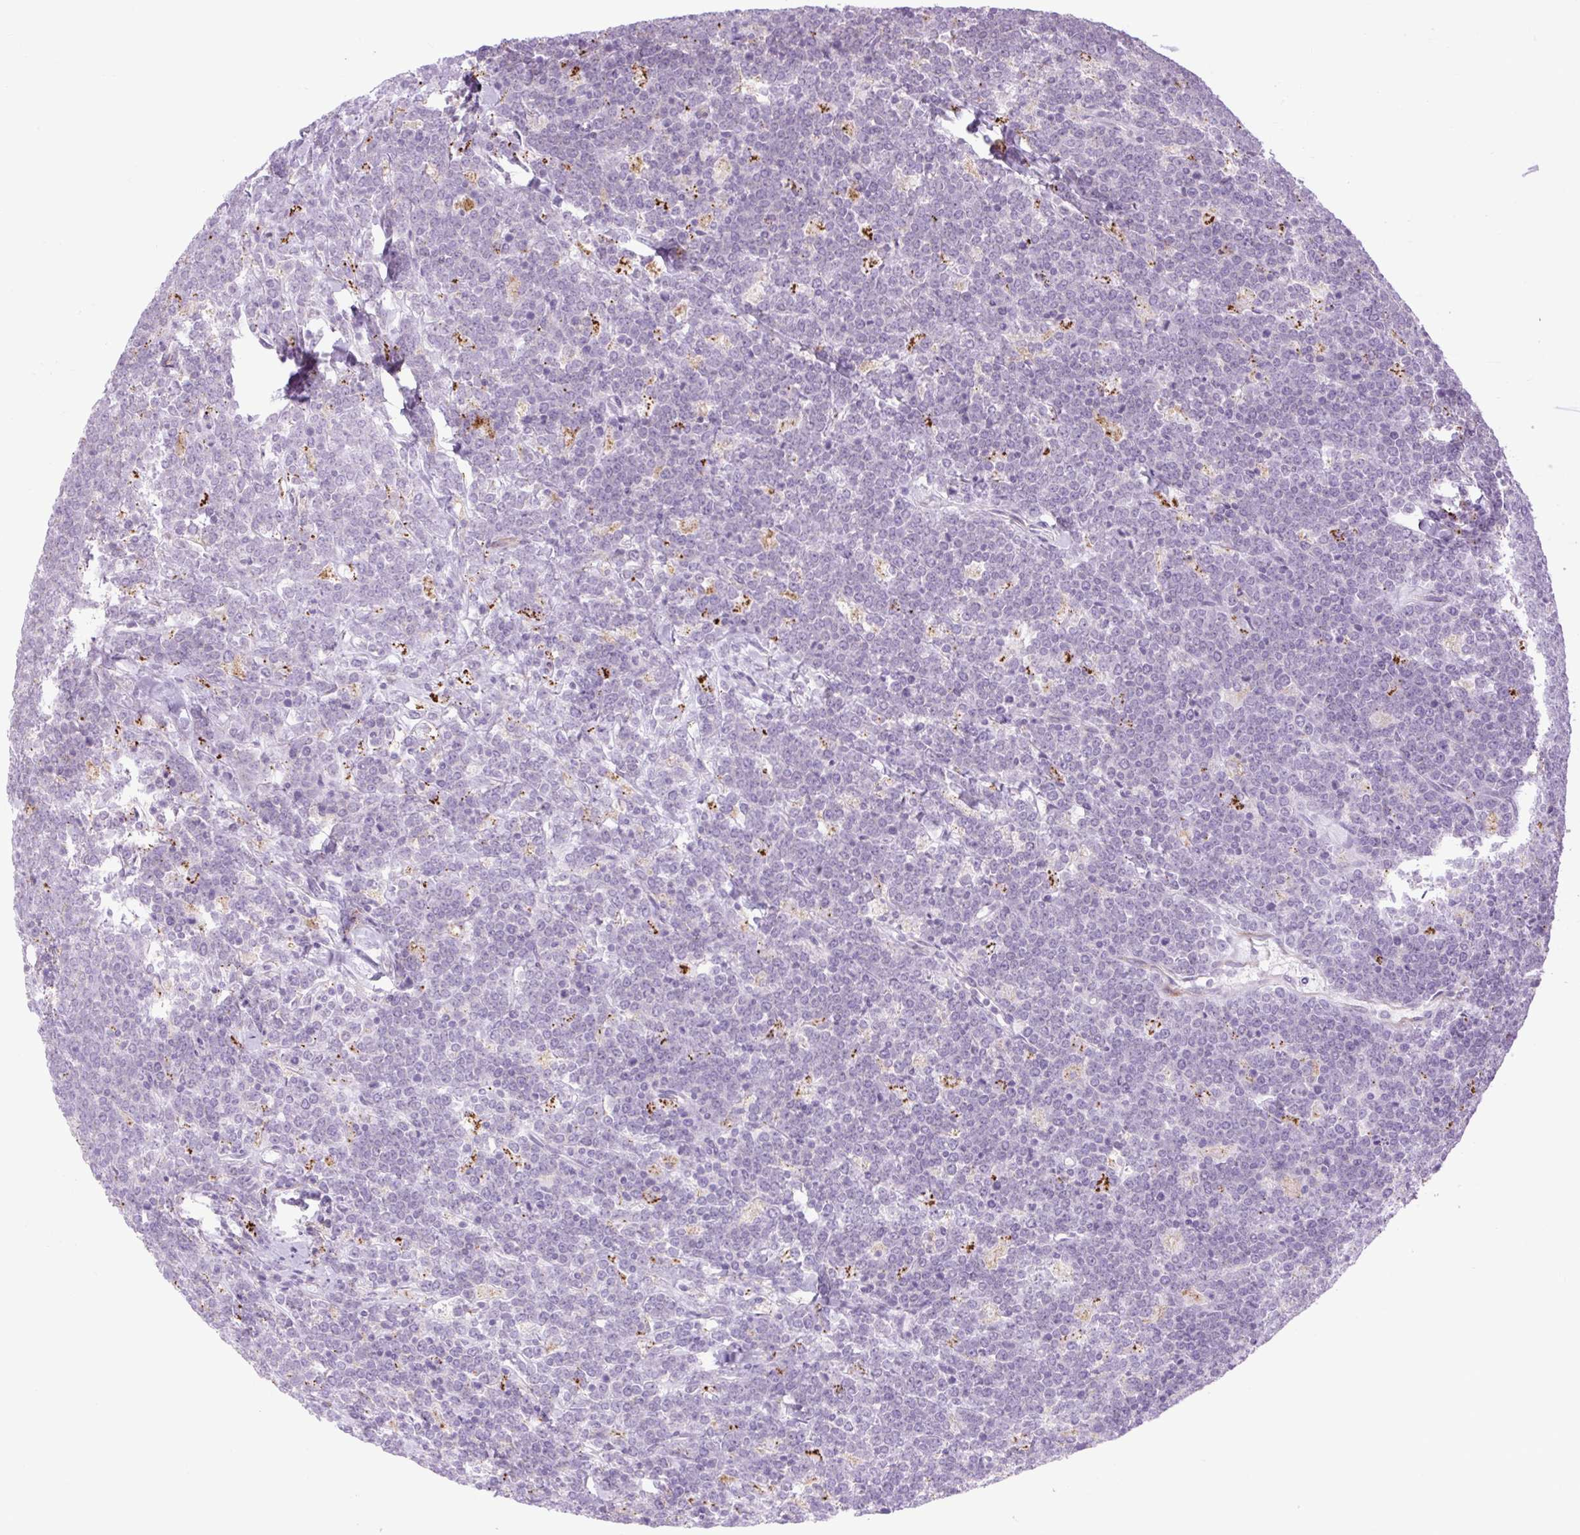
{"staining": {"intensity": "negative", "quantity": "none", "location": "none"}, "tissue": "lymphoma", "cell_type": "Tumor cells", "image_type": "cancer", "snomed": [{"axis": "morphology", "description": "Malignant lymphoma, non-Hodgkin's type, High grade"}, {"axis": "topography", "description": "Small intestine"}], "caption": "There is no significant expression in tumor cells of malignant lymphoma, non-Hodgkin's type (high-grade).", "gene": "RNASE10", "patient": {"sex": "male", "age": 8}}